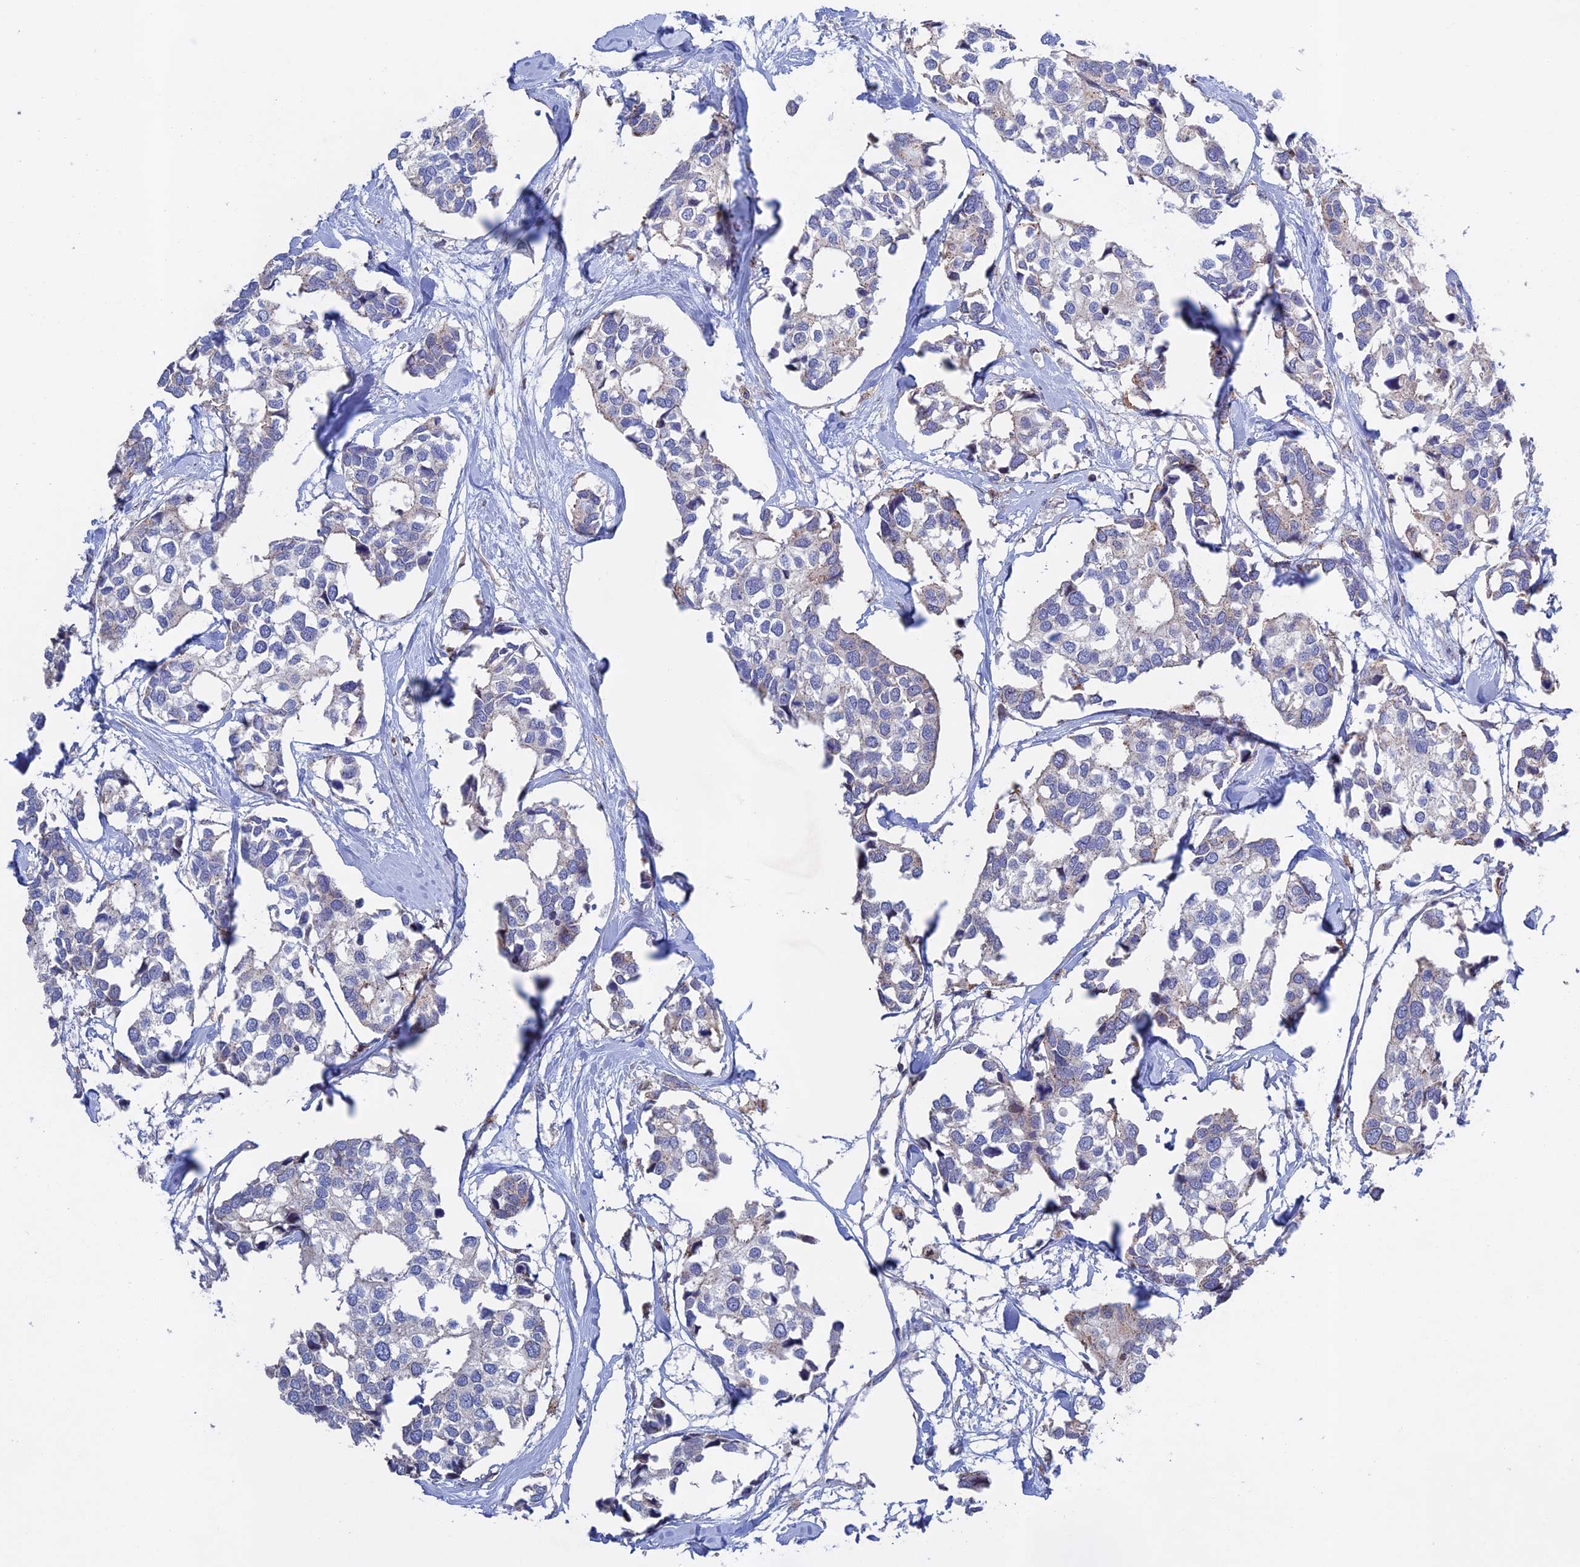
{"staining": {"intensity": "negative", "quantity": "none", "location": "none"}, "tissue": "breast cancer", "cell_type": "Tumor cells", "image_type": "cancer", "snomed": [{"axis": "morphology", "description": "Duct carcinoma"}, {"axis": "topography", "description": "Breast"}], "caption": "DAB (3,3'-diaminobenzidine) immunohistochemical staining of breast intraductal carcinoma exhibits no significant staining in tumor cells.", "gene": "LYPD5", "patient": {"sex": "female", "age": 83}}